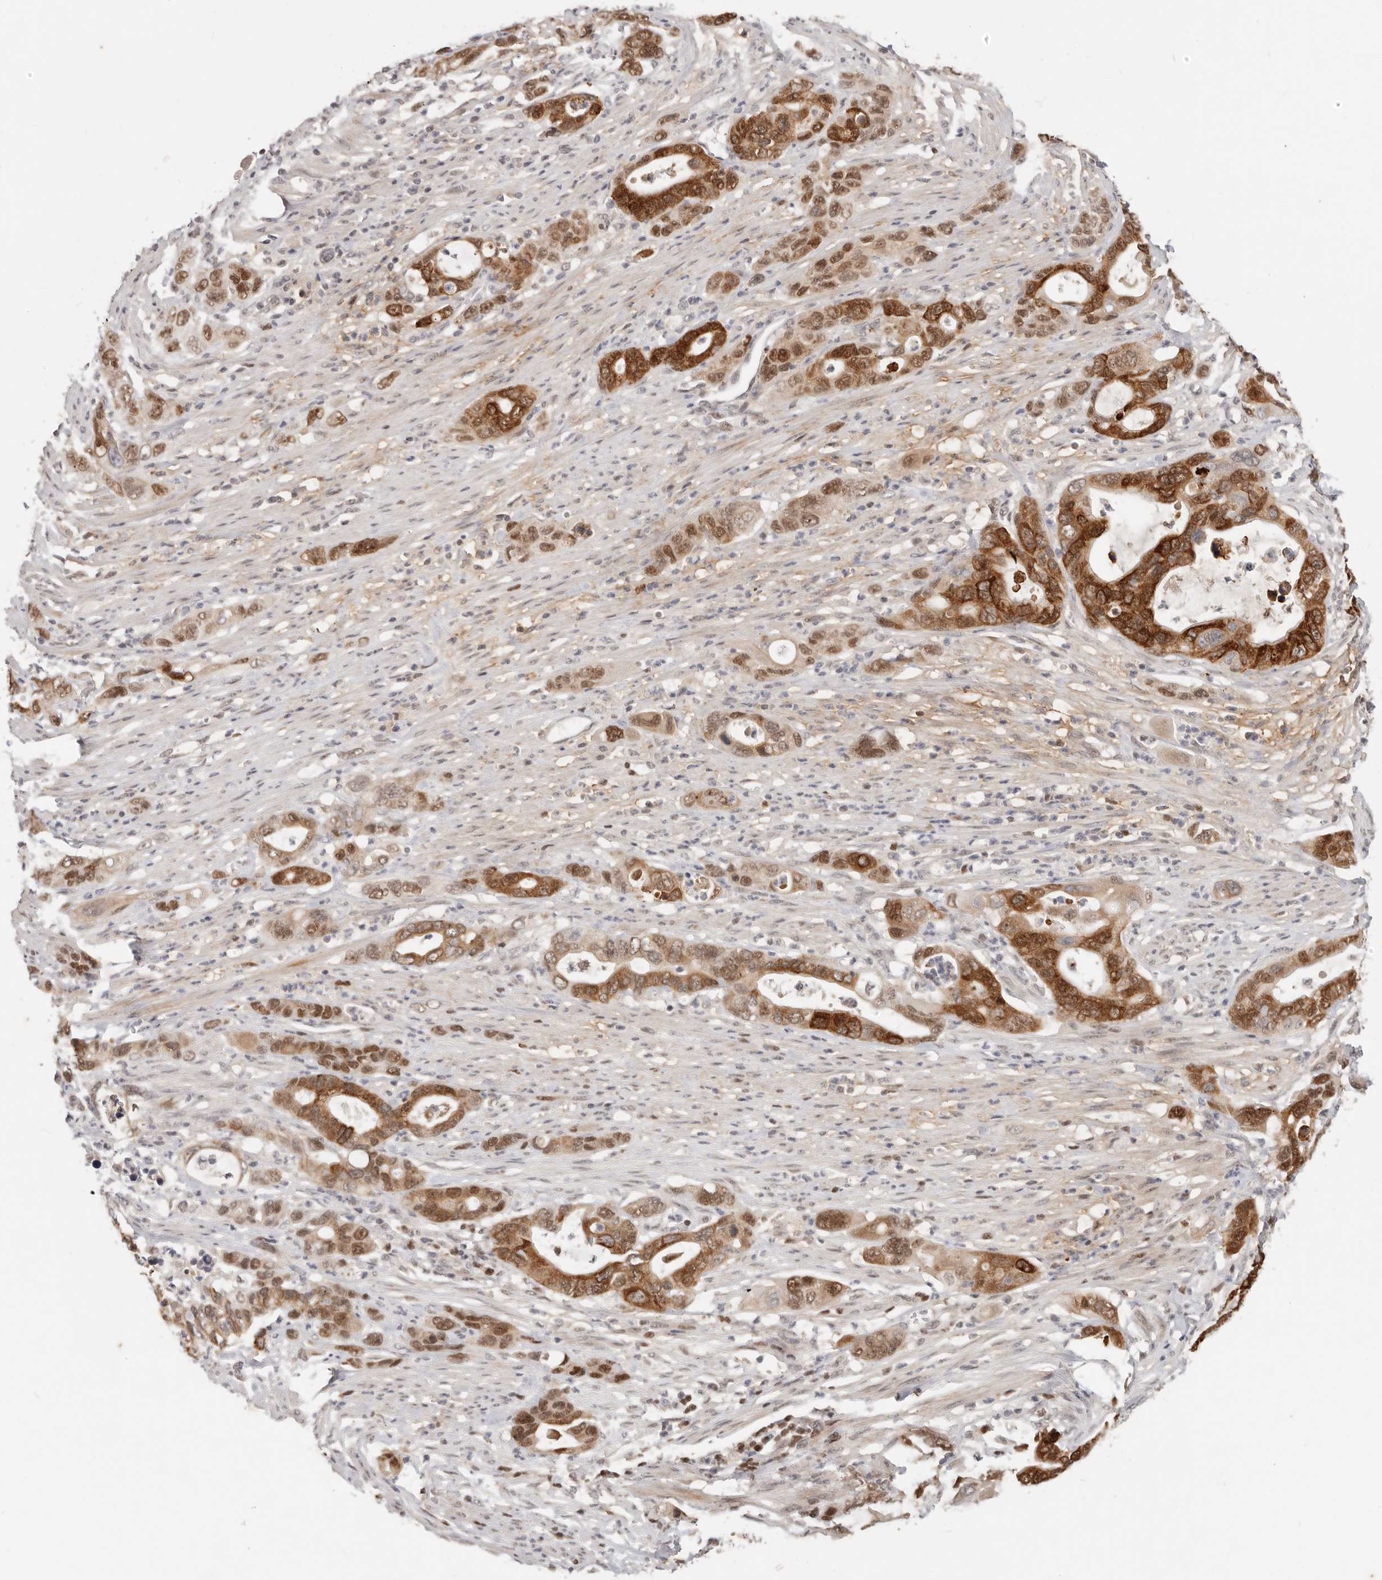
{"staining": {"intensity": "strong", "quantity": ">75%", "location": "cytoplasmic/membranous,nuclear"}, "tissue": "pancreatic cancer", "cell_type": "Tumor cells", "image_type": "cancer", "snomed": [{"axis": "morphology", "description": "Adenocarcinoma, NOS"}, {"axis": "topography", "description": "Pancreas"}], "caption": "Strong cytoplasmic/membranous and nuclear protein staining is present in approximately >75% of tumor cells in pancreatic cancer (adenocarcinoma).", "gene": "RFC2", "patient": {"sex": "female", "age": 71}}